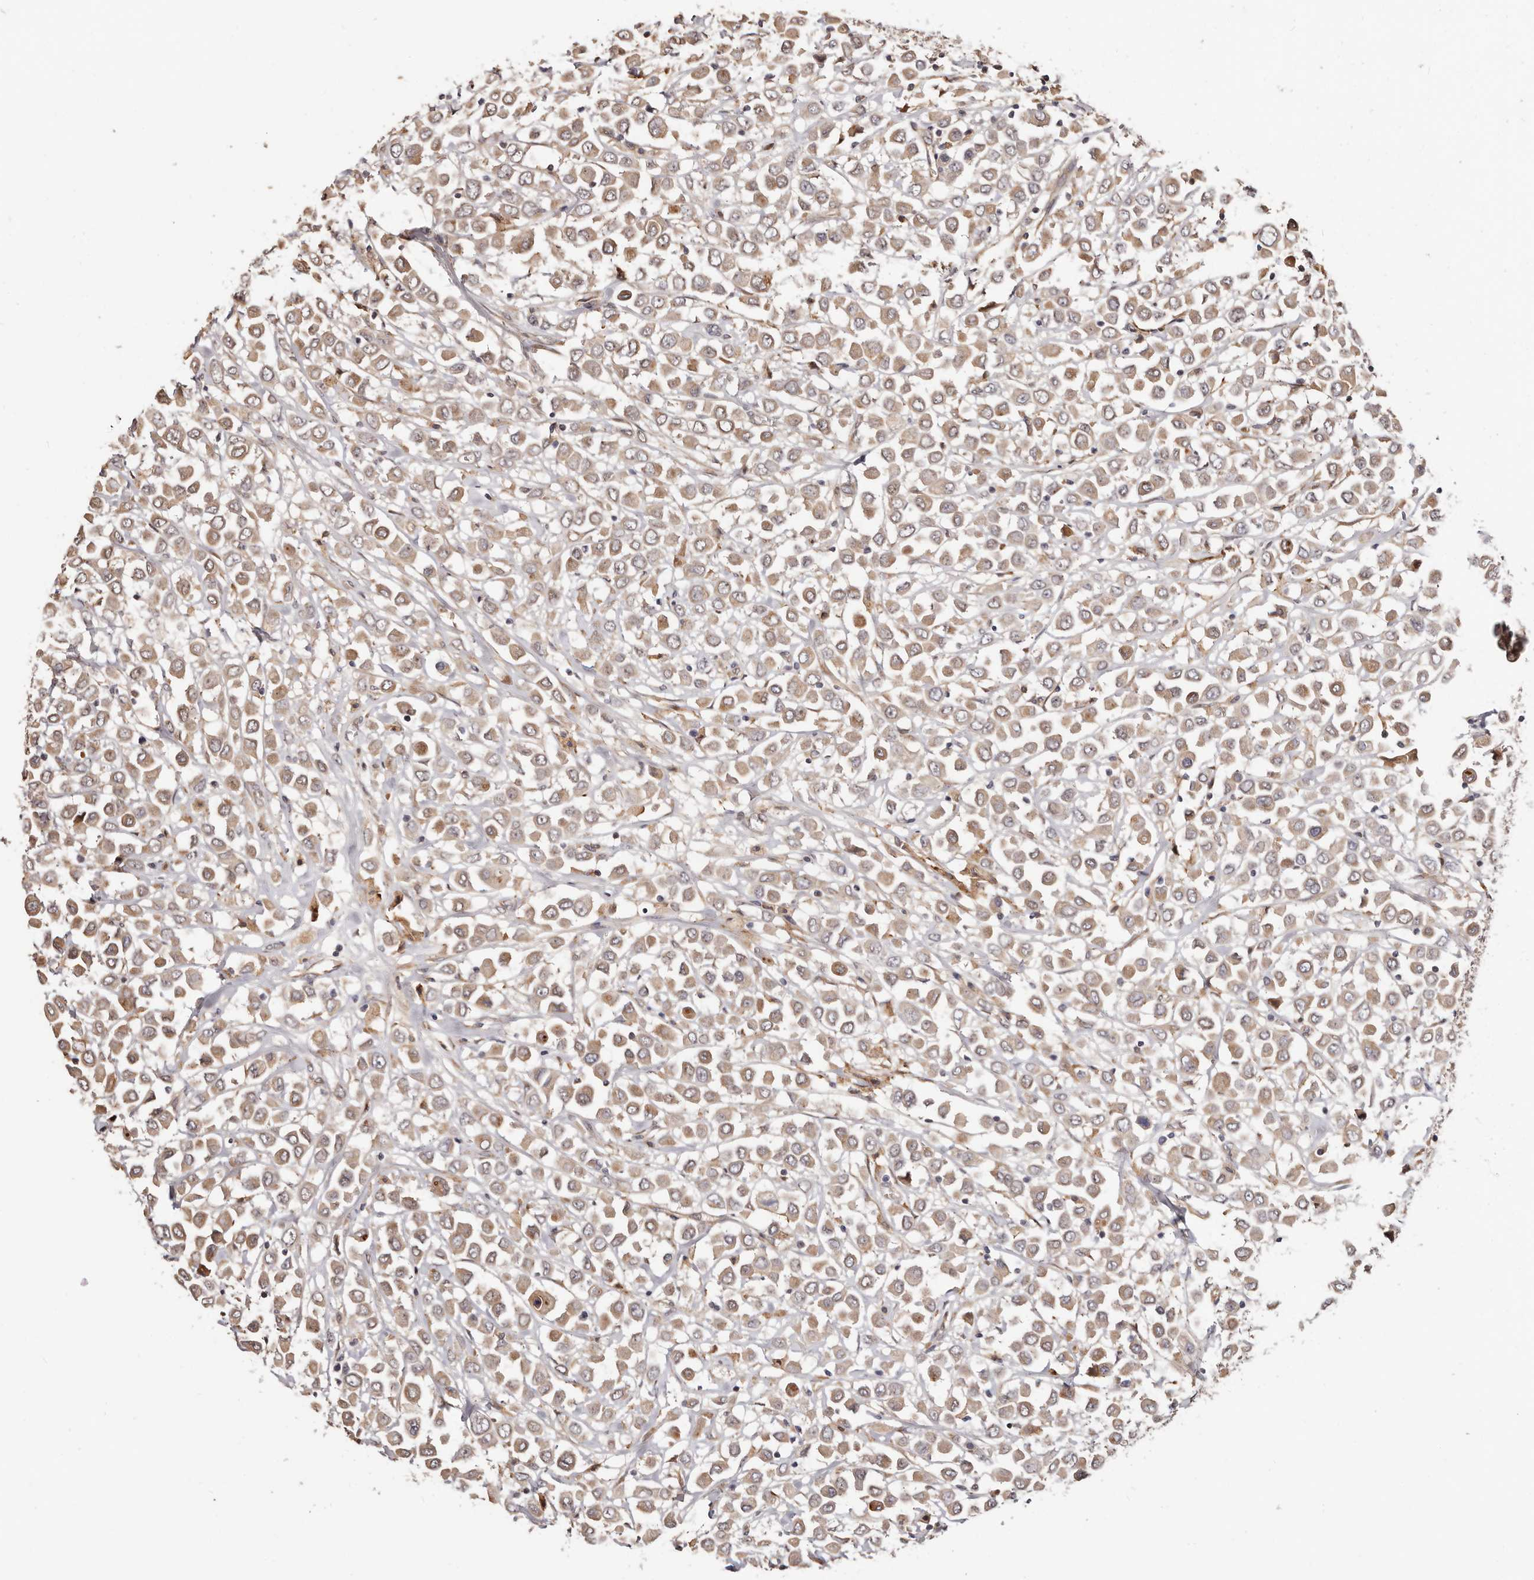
{"staining": {"intensity": "moderate", "quantity": ">75%", "location": "cytoplasmic/membranous"}, "tissue": "breast cancer", "cell_type": "Tumor cells", "image_type": "cancer", "snomed": [{"axis": "morphology", "description": "Duct carcinoma"}, {"axis": "topography", "description": "Breast"}], "caption": "A histopathology image of breast intraductal carcinoma stained for a protein exhibits moderate cytoplasmic/membranous brown staining in tumor cells.", "gene": "TRIP13", "patient": {"sex": "female", "age": 61}}